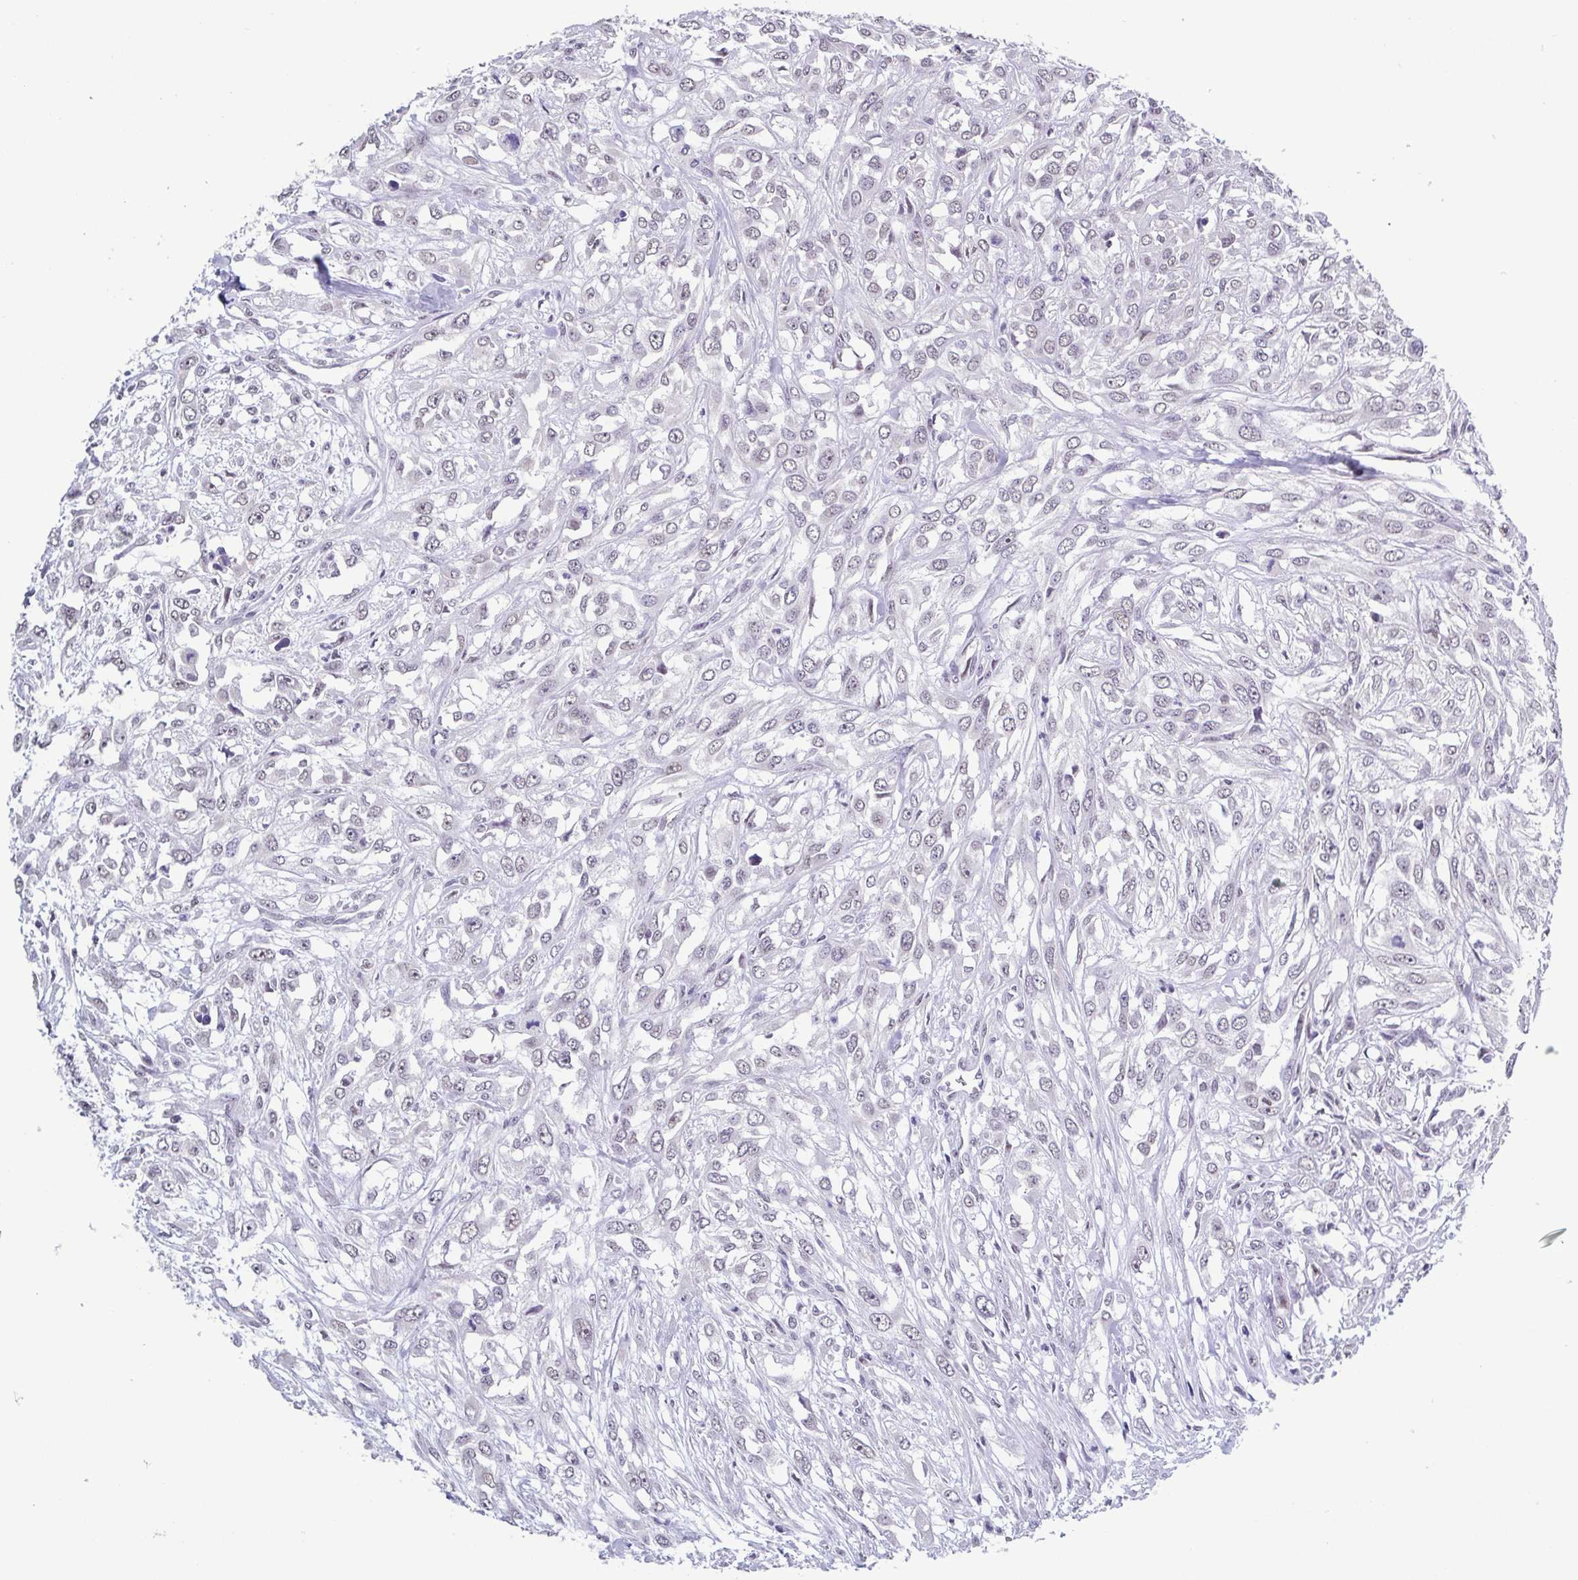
{"staining": {"intensity": "negative", "quantity": "none", "location": "none"}, "tissue": "urothelial cancer", "cell_type": "Tumor cells", "image_type": "cancer", "snomed": [{"axis": "morphology", "description": "Urothelial carcinoma, High grade"}, {"axis": "topography", "description": "Urinary bladder"}], "caption": "High-grade urothelial carcinoma stained for a protein using immunohistochemistry demonstrates no expression tumor cells.", "gene": "TMEM92", "patient": {"sex": "male", "age": 67}}